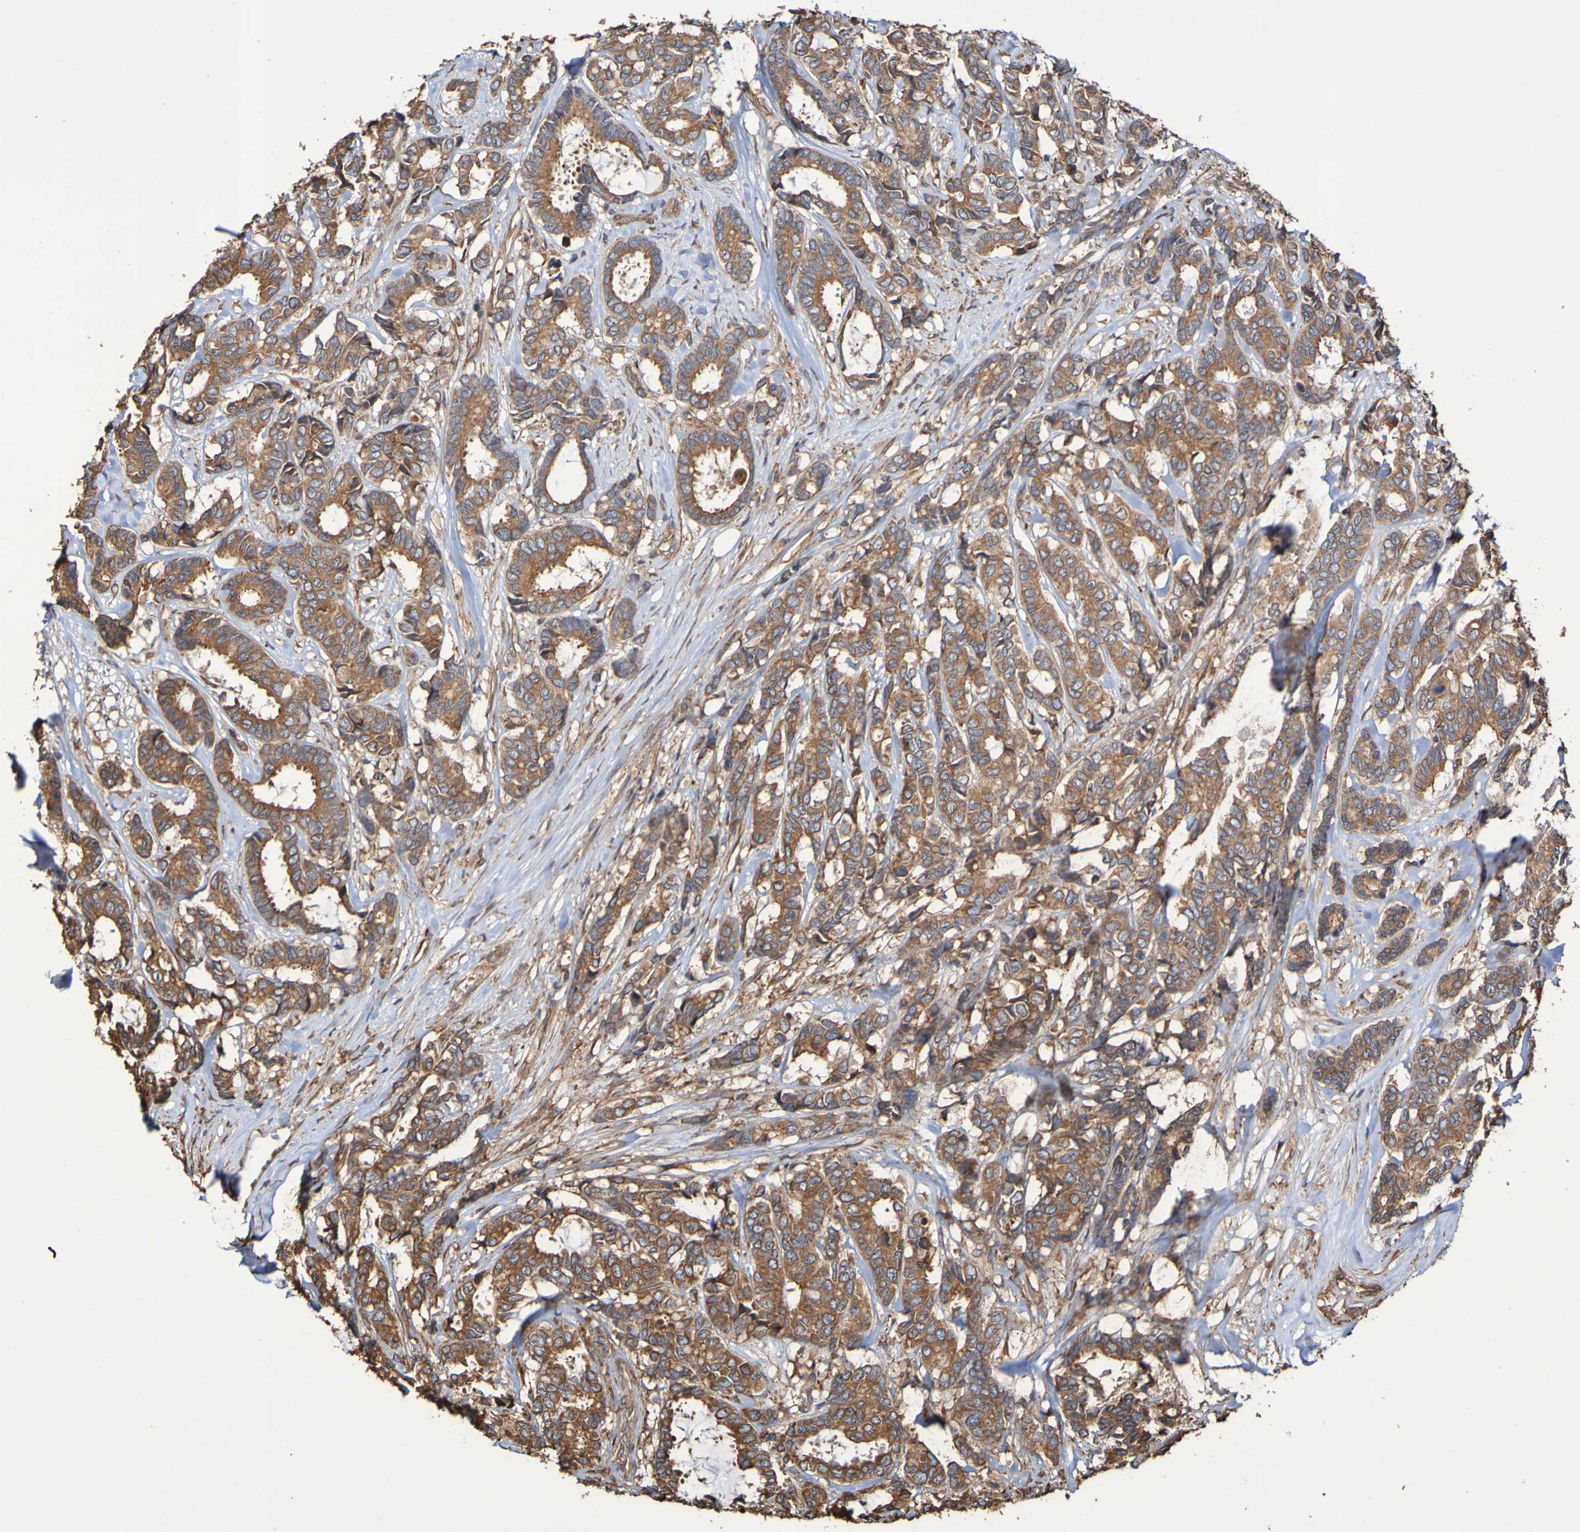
{"staining": {"intensity": "moderate", "quantity": ">75%", "location": "cytoplasmic/membranous"}, "tissue": "breast cancer", "cell_type": "Tumor cells", "image_type": "cancer", "snomed": [{"axis": "morphology", "description": "Duct carcinoma"}, {"axis": "topography", "description": "Breast"}], "caption": "Immunohistochemistry staining of breast invasive ductal carcinoma, which exhibits medium levels of moderate cytoplasmic/membranous positivity in about >75% of tumor cells indicating moderate cytoplasmic/membranous protein positivity. The staining was performed using DAB (brown) for protein detection and nuclei were counterstained in hematoxylin (blue).", "gene": "RAB11A", "patient": {"sex": "female", "age": 87}}